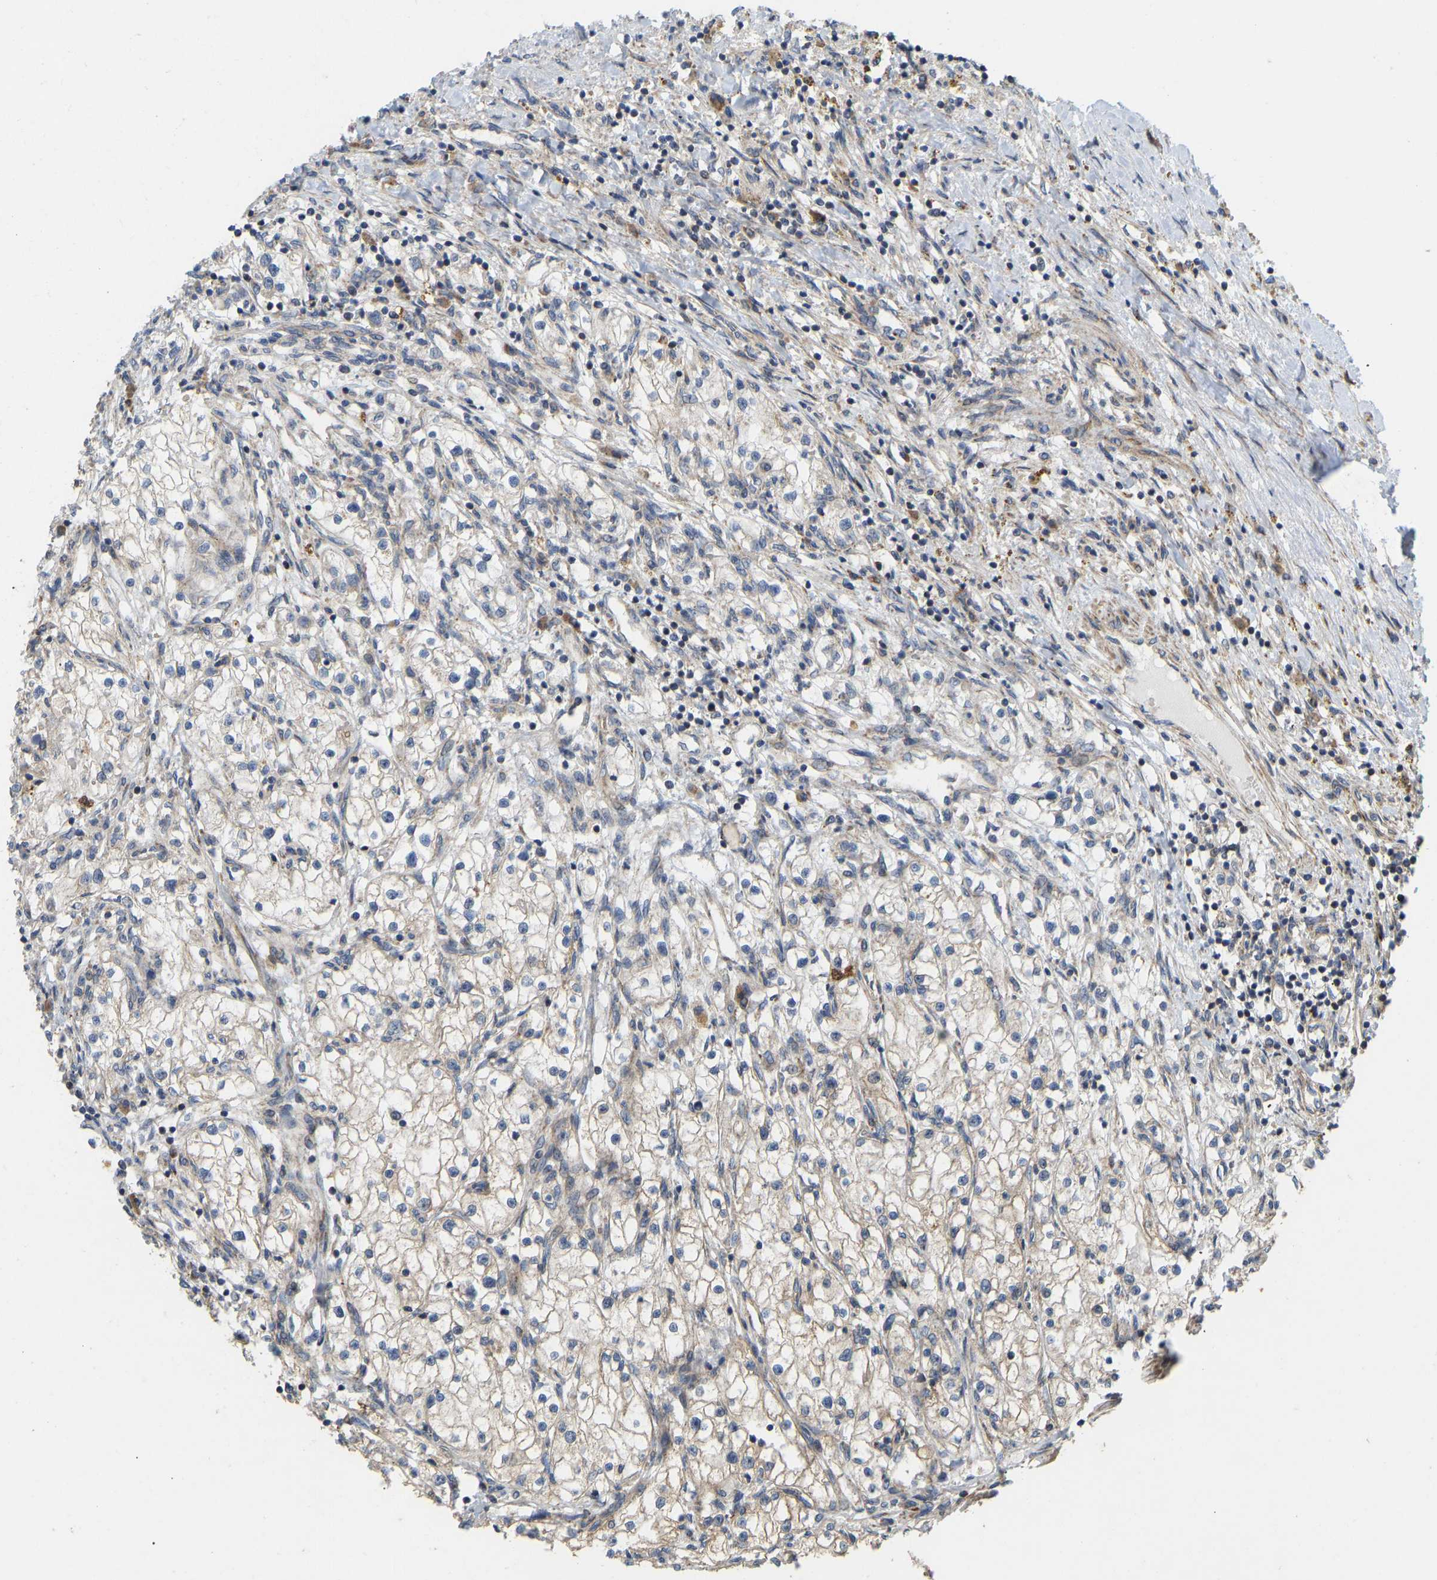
{"staining": {"intensity": "moderate", "quantity": "<25%", "location": "cytoplasmic/membranous"}, "tissue": "renal cancer", "cell_type": "Tumor cells", "image_type": "cancer", "snomed": [{"axis": "morphology", "description": "Adenocarcinoma, NOS"}, {"axis": "topography", "description": "Kidney"}], "caption": "Immunohistochemical staining of human adenocarcinoma (renal) demonstrates low levels of moderate cytoplasmic/membranous protein expression in approximately <25% of tumor cells.", "gene": "HACD2", "patient": {"sex": "male", "age": 82}}